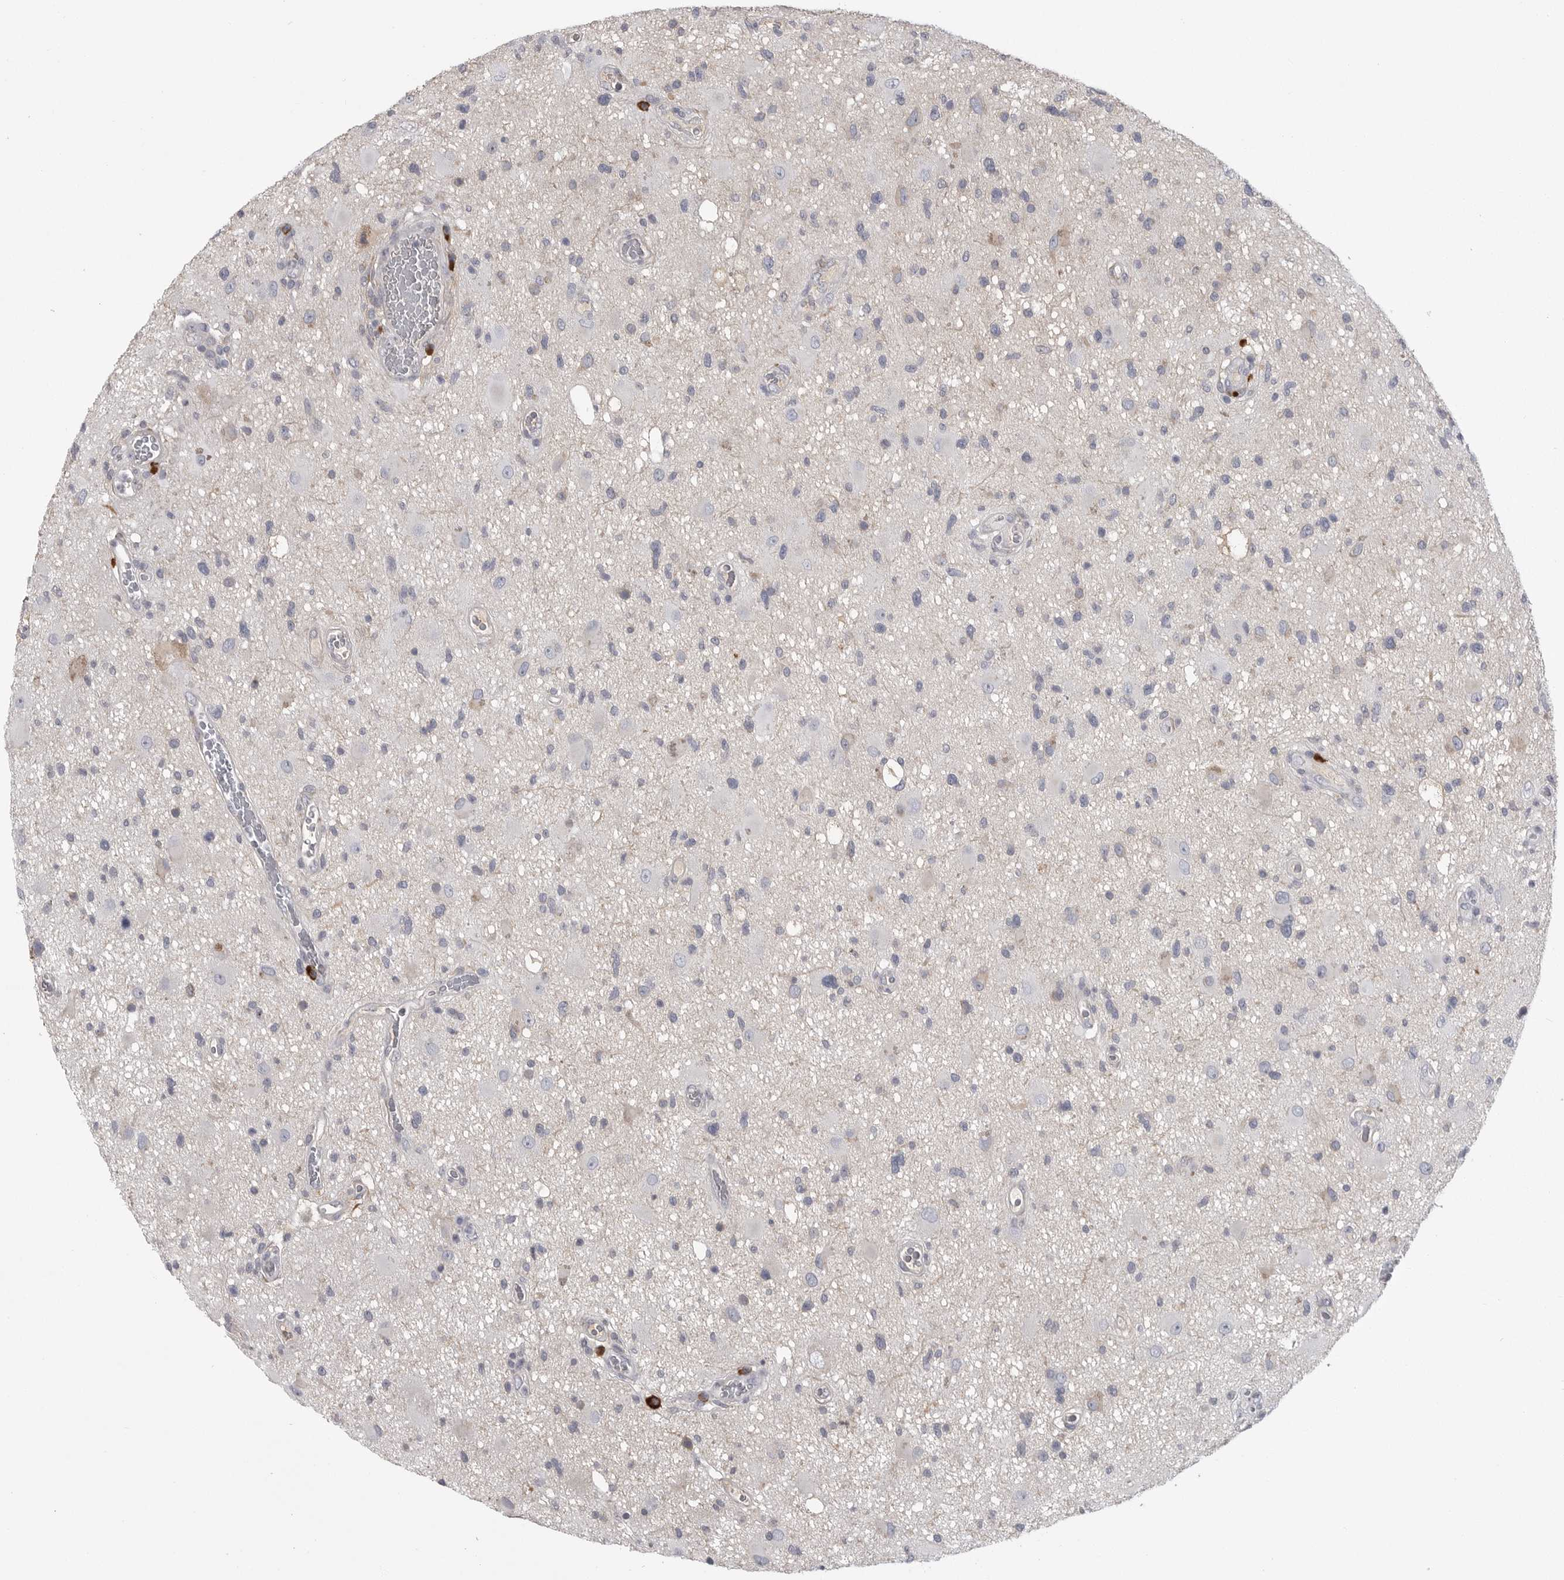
{"staining": {"intensity": "negative", "quantity": "none", "location": "none"}, "tissue": "glioma", "cell_type": "Tumor cells", "image_type": "cancer", "snomed": [{"axis": "morphology", "description": "Glioma, malignant, High grade"}, {"axis": "topography", "description": "Brain"}], "caption": "Histopathology image shows no significant protein expression in tumor cells of glioma. (Brightfield microscopy of DAB immunohistochemistry (IHC) at high magnification).", "gene": "FKBP2", "patient": {"sex": "male", "age": 33}}